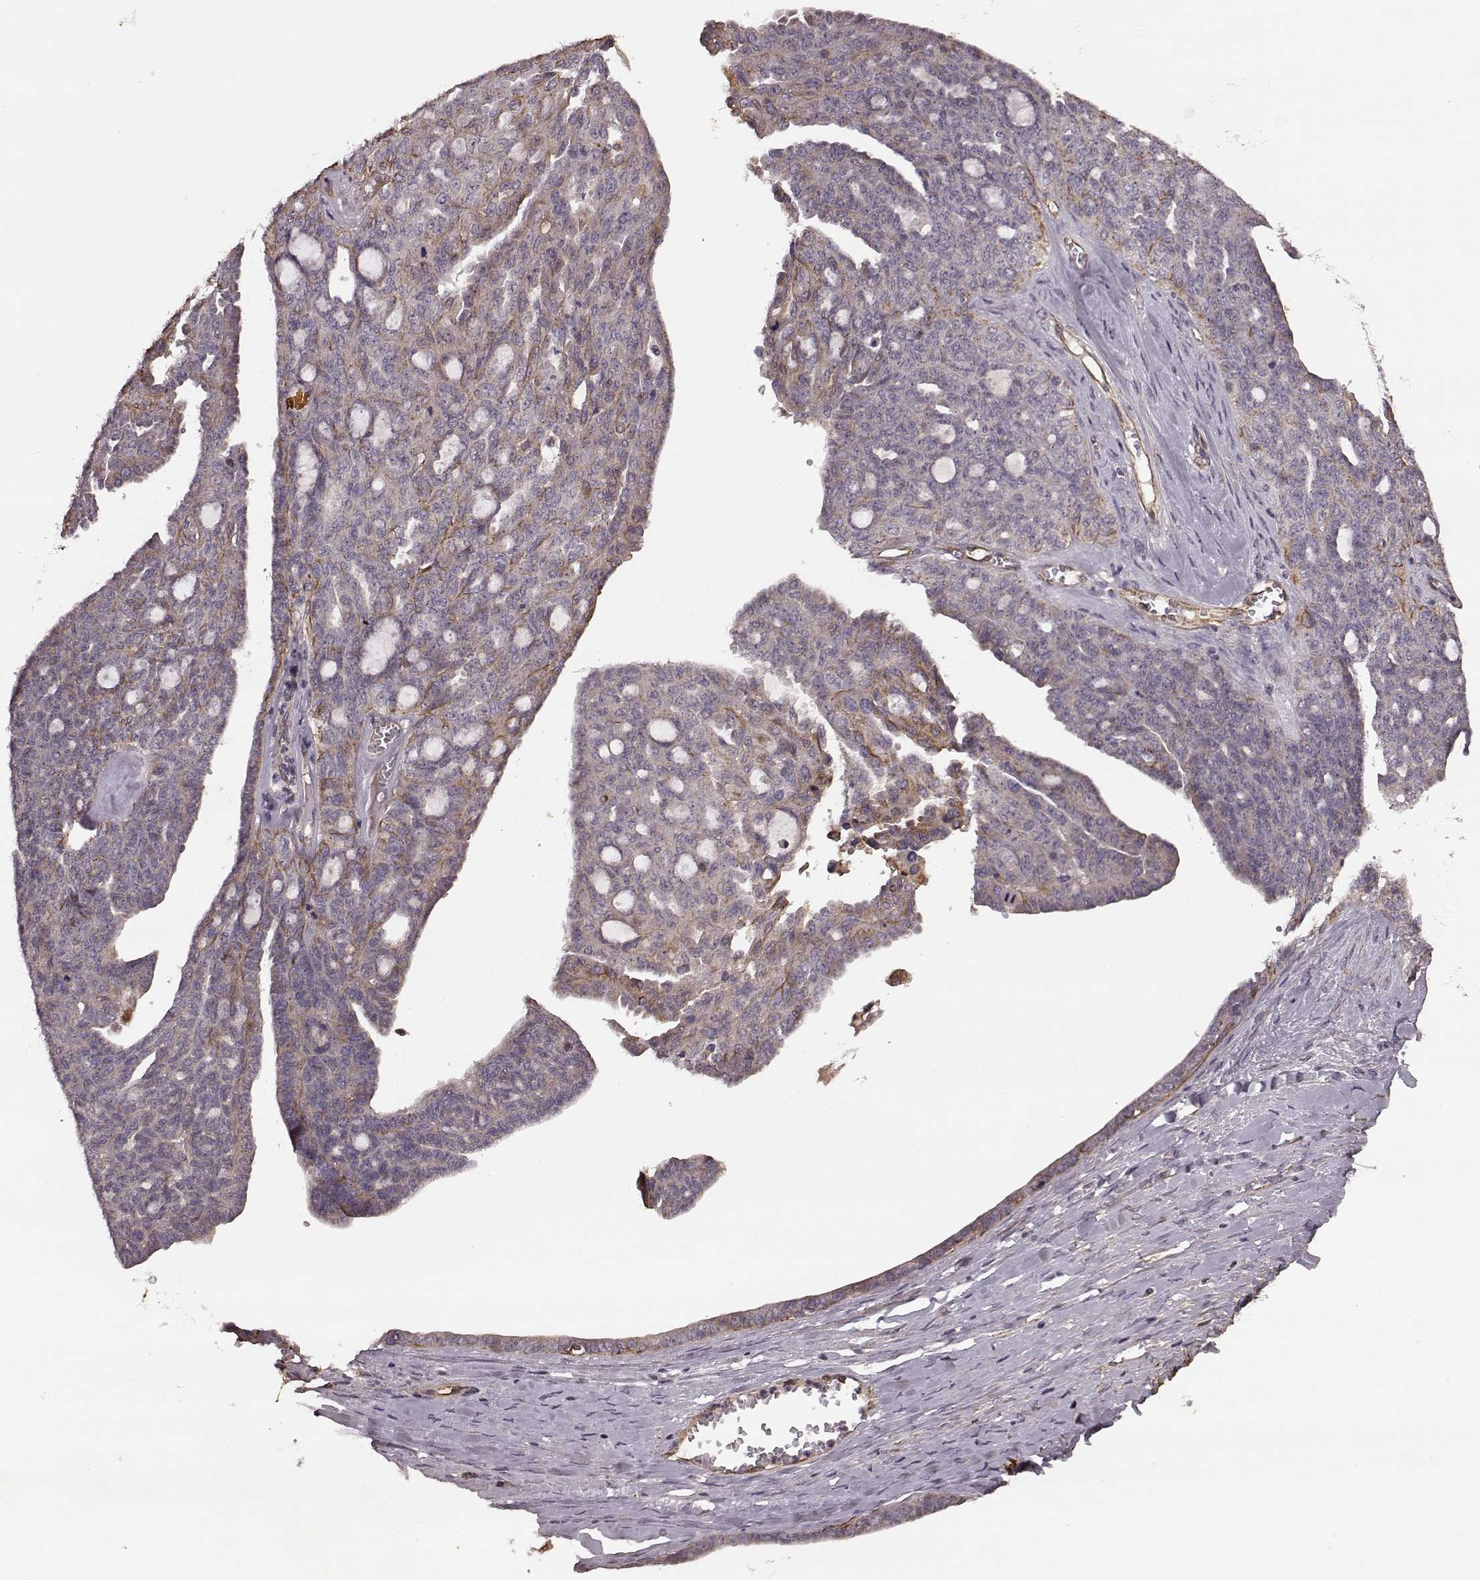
{"staining": {"intensity": "weak", "quantity": "<25%", "location": "cytoplasmic/membranous"}, "tissue": "ovarian cancer", "cell_type": "Tumor cells", "image_type": "cancer", "snomed": [{"axis": "morphology", "description": "Cystadenocarcinoma, serous, NOS"}, {"axis": "topography", "description": "Ovary"}], "caption": "DAB (3,3'-diaminobenzidine) immunohistochemical staining of serous cystadenocarcinoma (ovarian) reveals no significant staining in tumor cells. (Stains: DAB (3,3'-diaminobenzidine) IHC with hematoxylin counter stain, Microscopy: brightfield microscopy at high magnification).", "gene": "NTF3", "patient": {"sex": "female", "age": 71}}